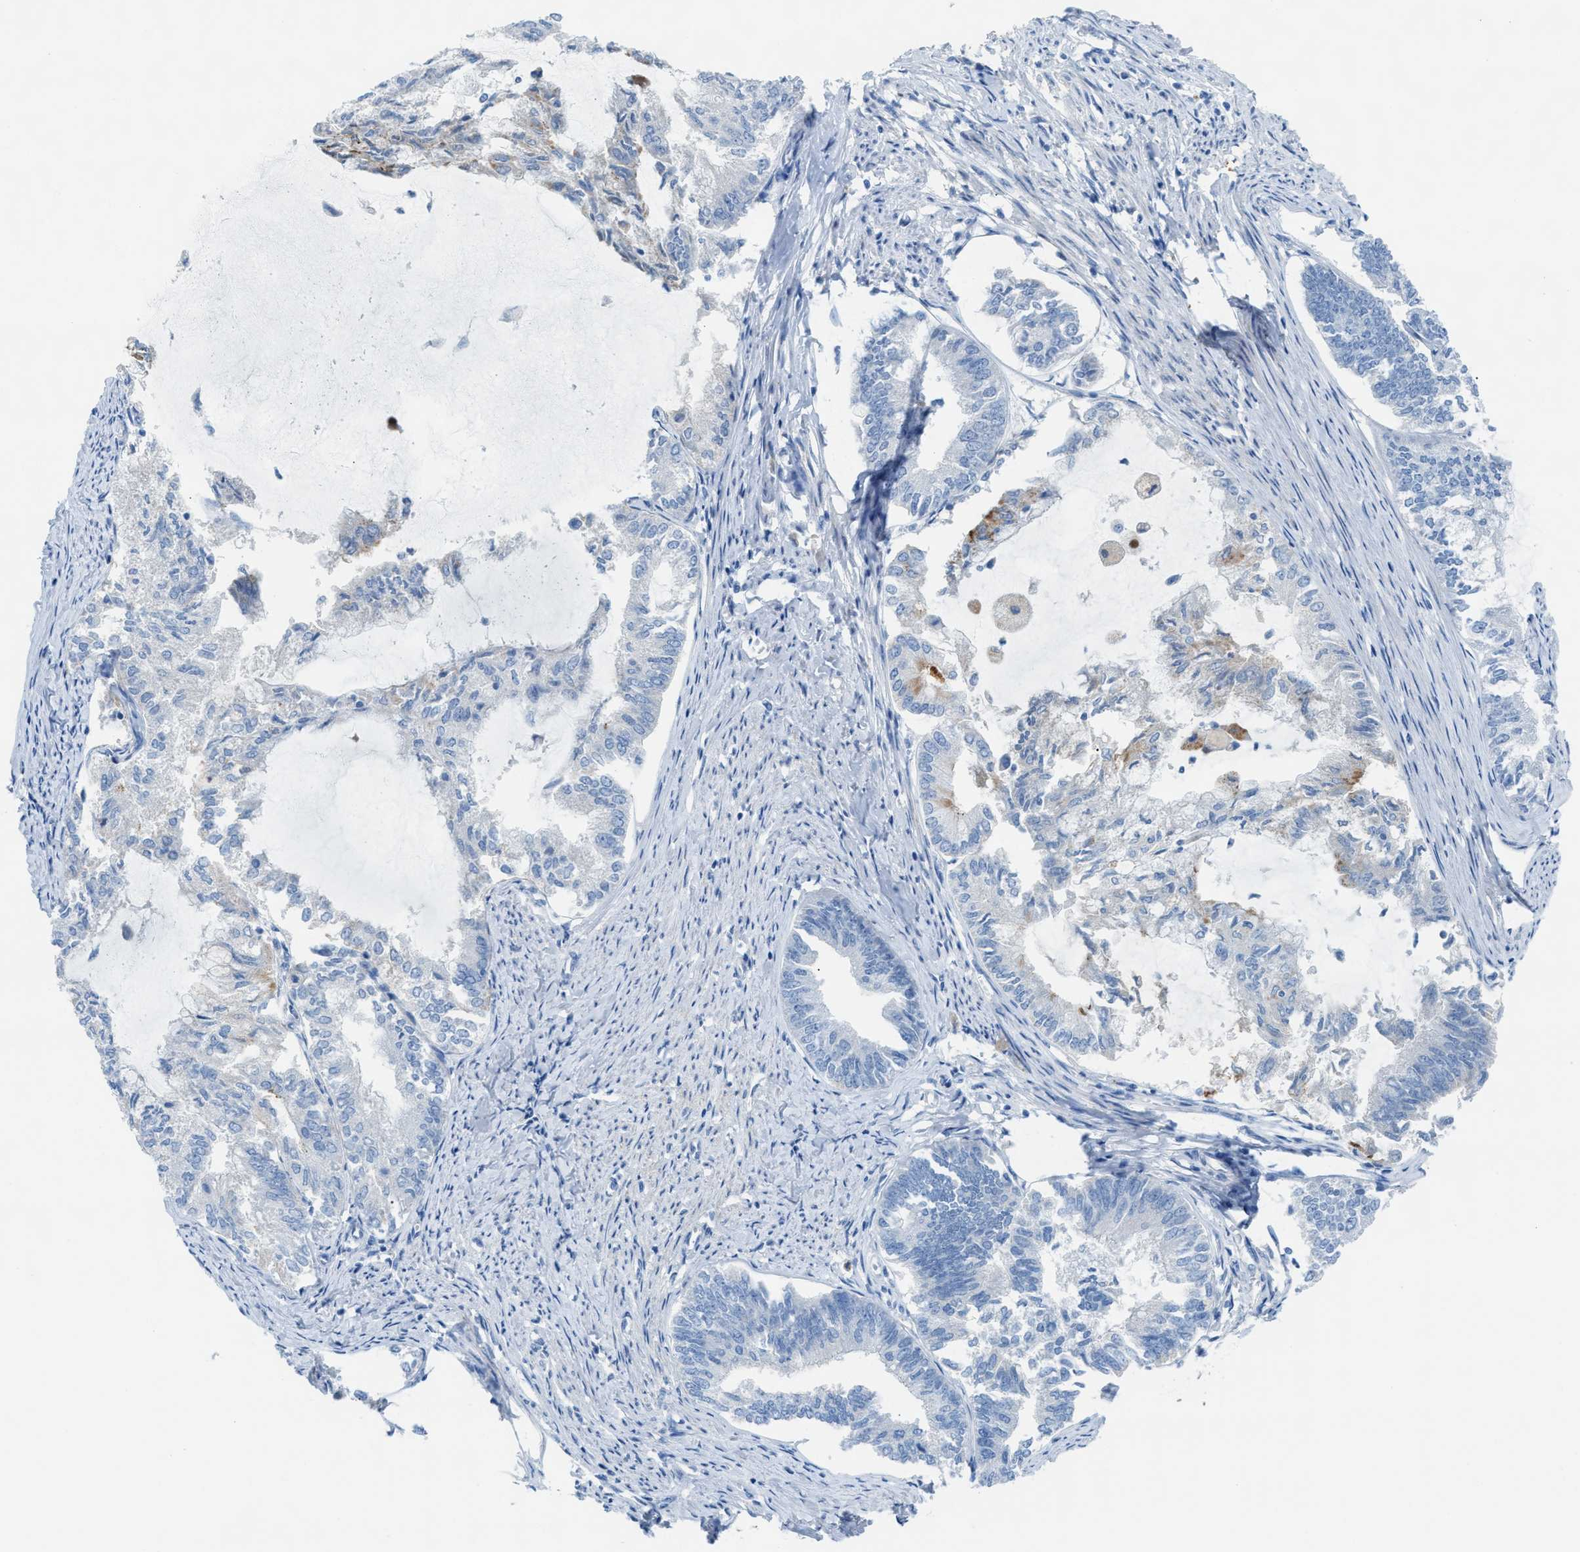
{"staining": {"intensity": "negative", "quantity": "none", "location": "none"}, "tissue": "endometrial cancer", "cell_type": "Tumor cells", "image_type": "cancer", "snomed": [{"axis": "morphology", "description": "Adenocarcinoma, NOS"}, {"axis": "topography", "description": "Endometrium"}], "caption": "IHC photomicrograph of endometrial cancer (adenocarcinoma) stained for a protein (brown), which shows no staining in tumor cells.", "gene": "ASPA", "patient": {"sex": "female", "age": 86}}